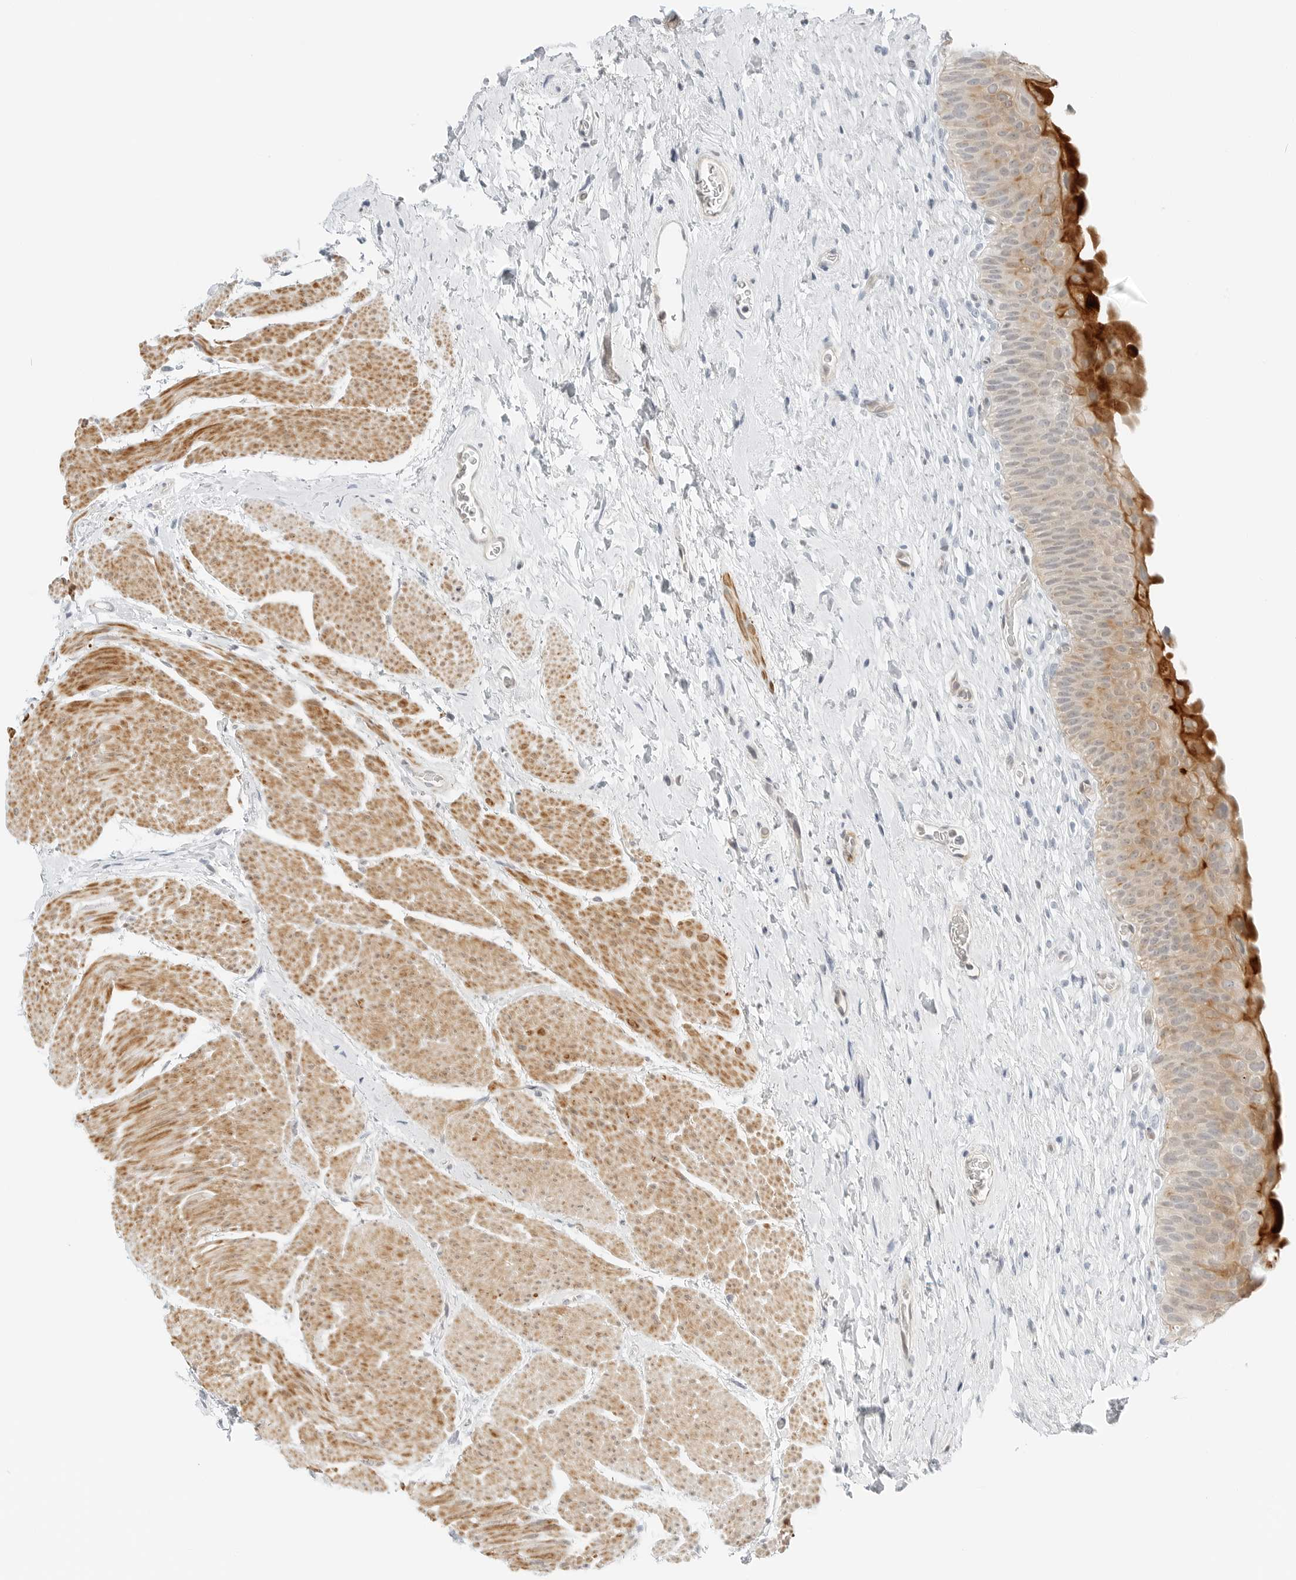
{"staining": {"intensity": "strong", "quantity": "<25%", "location": "cytoplasmic/membranous"}, "tissue": "urinary bladder", "cell_type": "Urothelial cells", "image_type": "normal", "snomed": [{"axis": "morphology", "description": "Normal tissue, NOS"}, {"axis": "topography", "description": "Urinary bladder"}], "caption": "The photomicrograph shows staining of unremarkable urinary bladder, revealing strong cytoplasmic/membranous protein staining (brown color) within urothelial cells.", "gene": "IQCC", "patient": {"sex": "male", "age": 74}}